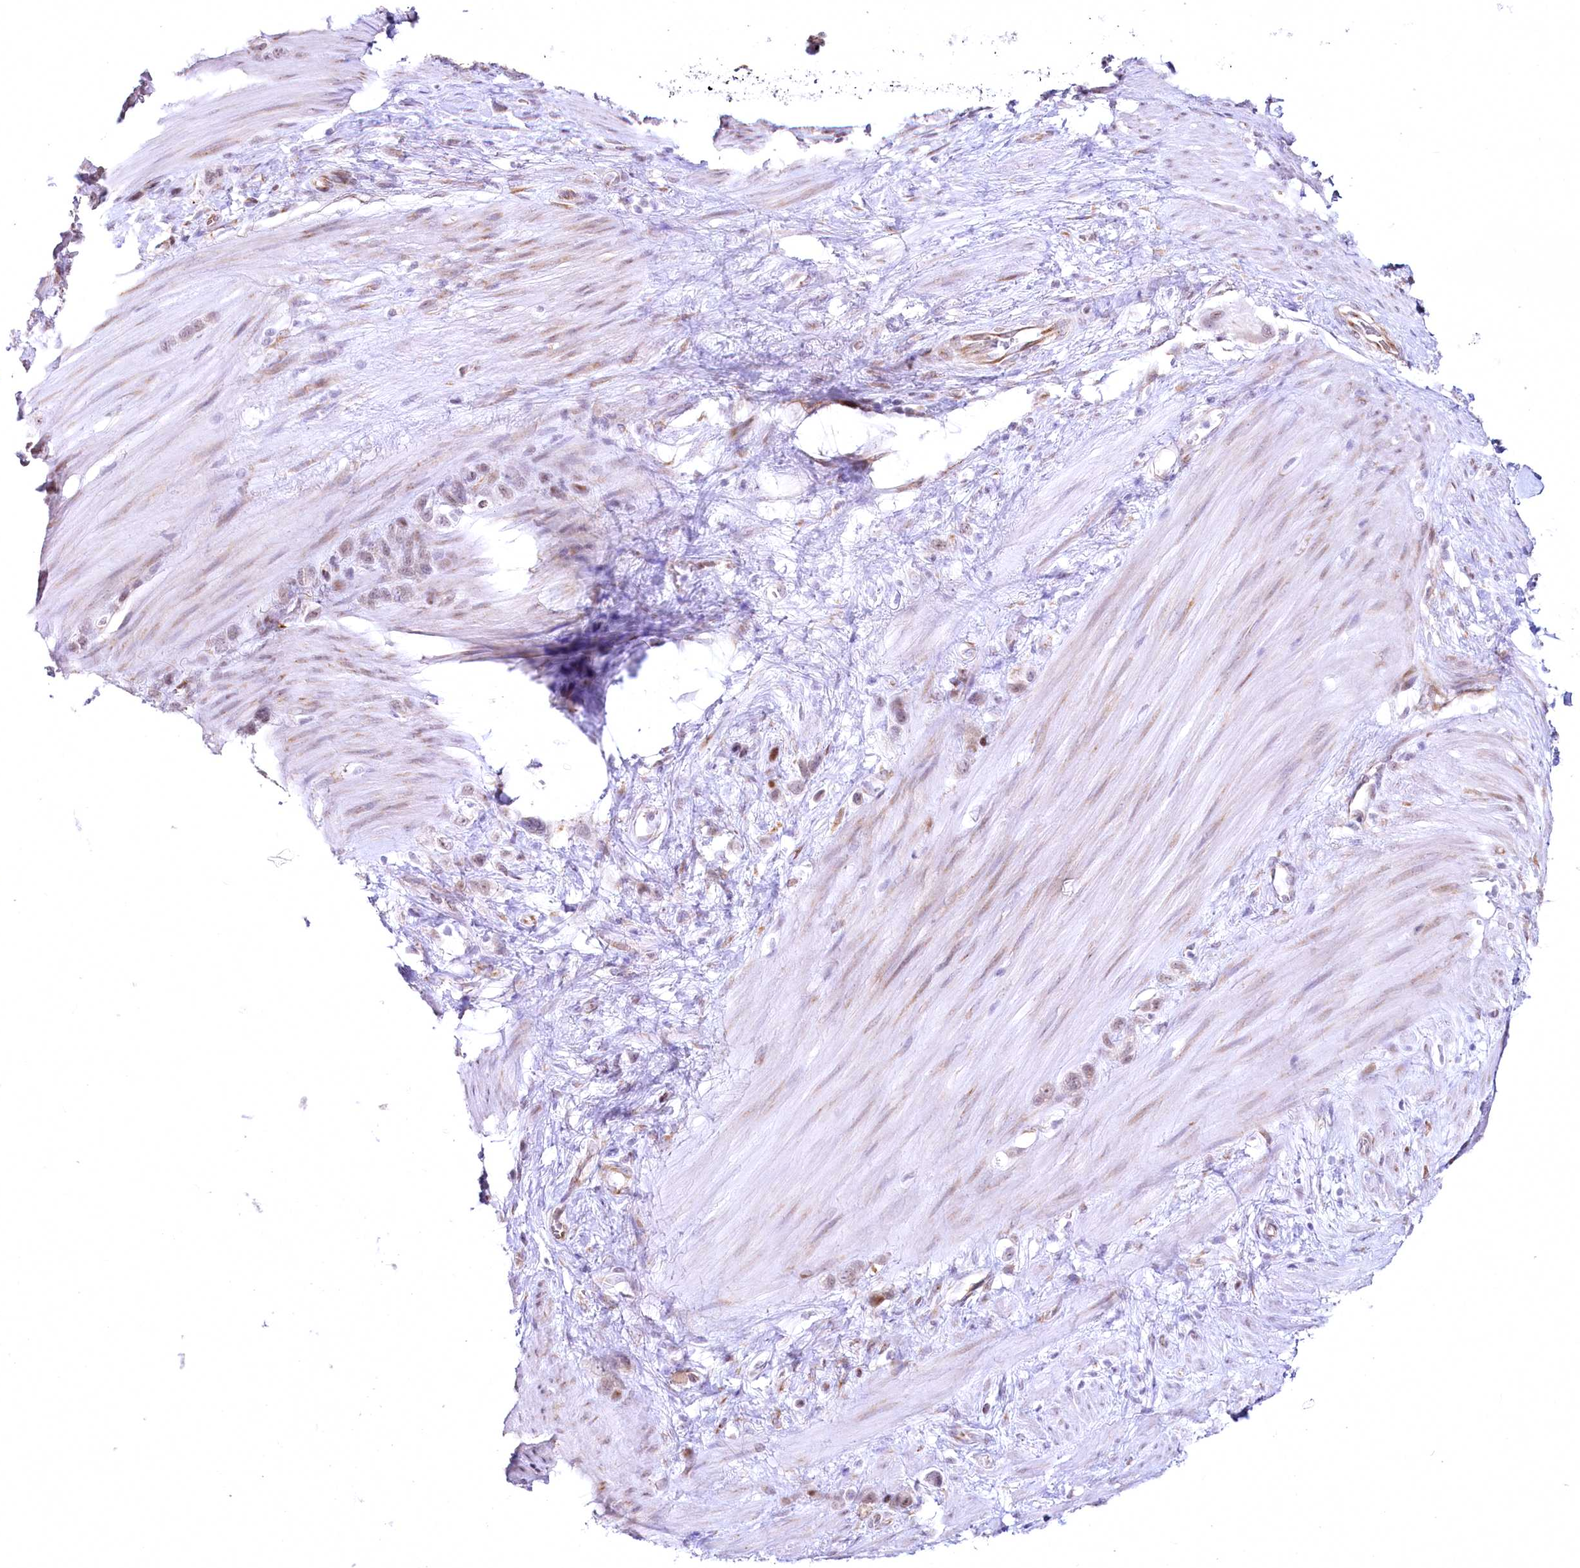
{"staining": {"intensity": "weak", "quantity": ">75%", "location": "nuclear"}, "tissue": "stomach cancer", "cell_type": "Tumor cells", "image_type": "cancer", "snomed": [{"axis": "morphology", "description": "Adenocarcinoma, NOS"}, {"axis": "morphology", "description": "Adenocarcinoma, High grade"}, {"axis": "topography", "description": "Stomach, upper"}, {"axis": "topography", "description": "Stomach, lower"}], "caption": "Protein analysis of adenocarcinoma (stomach) tissue shows weak nuclear staining in about >75% of tumor cells.", "gene": "YBX3", "patient": {"sex": "female", "age": 65}}